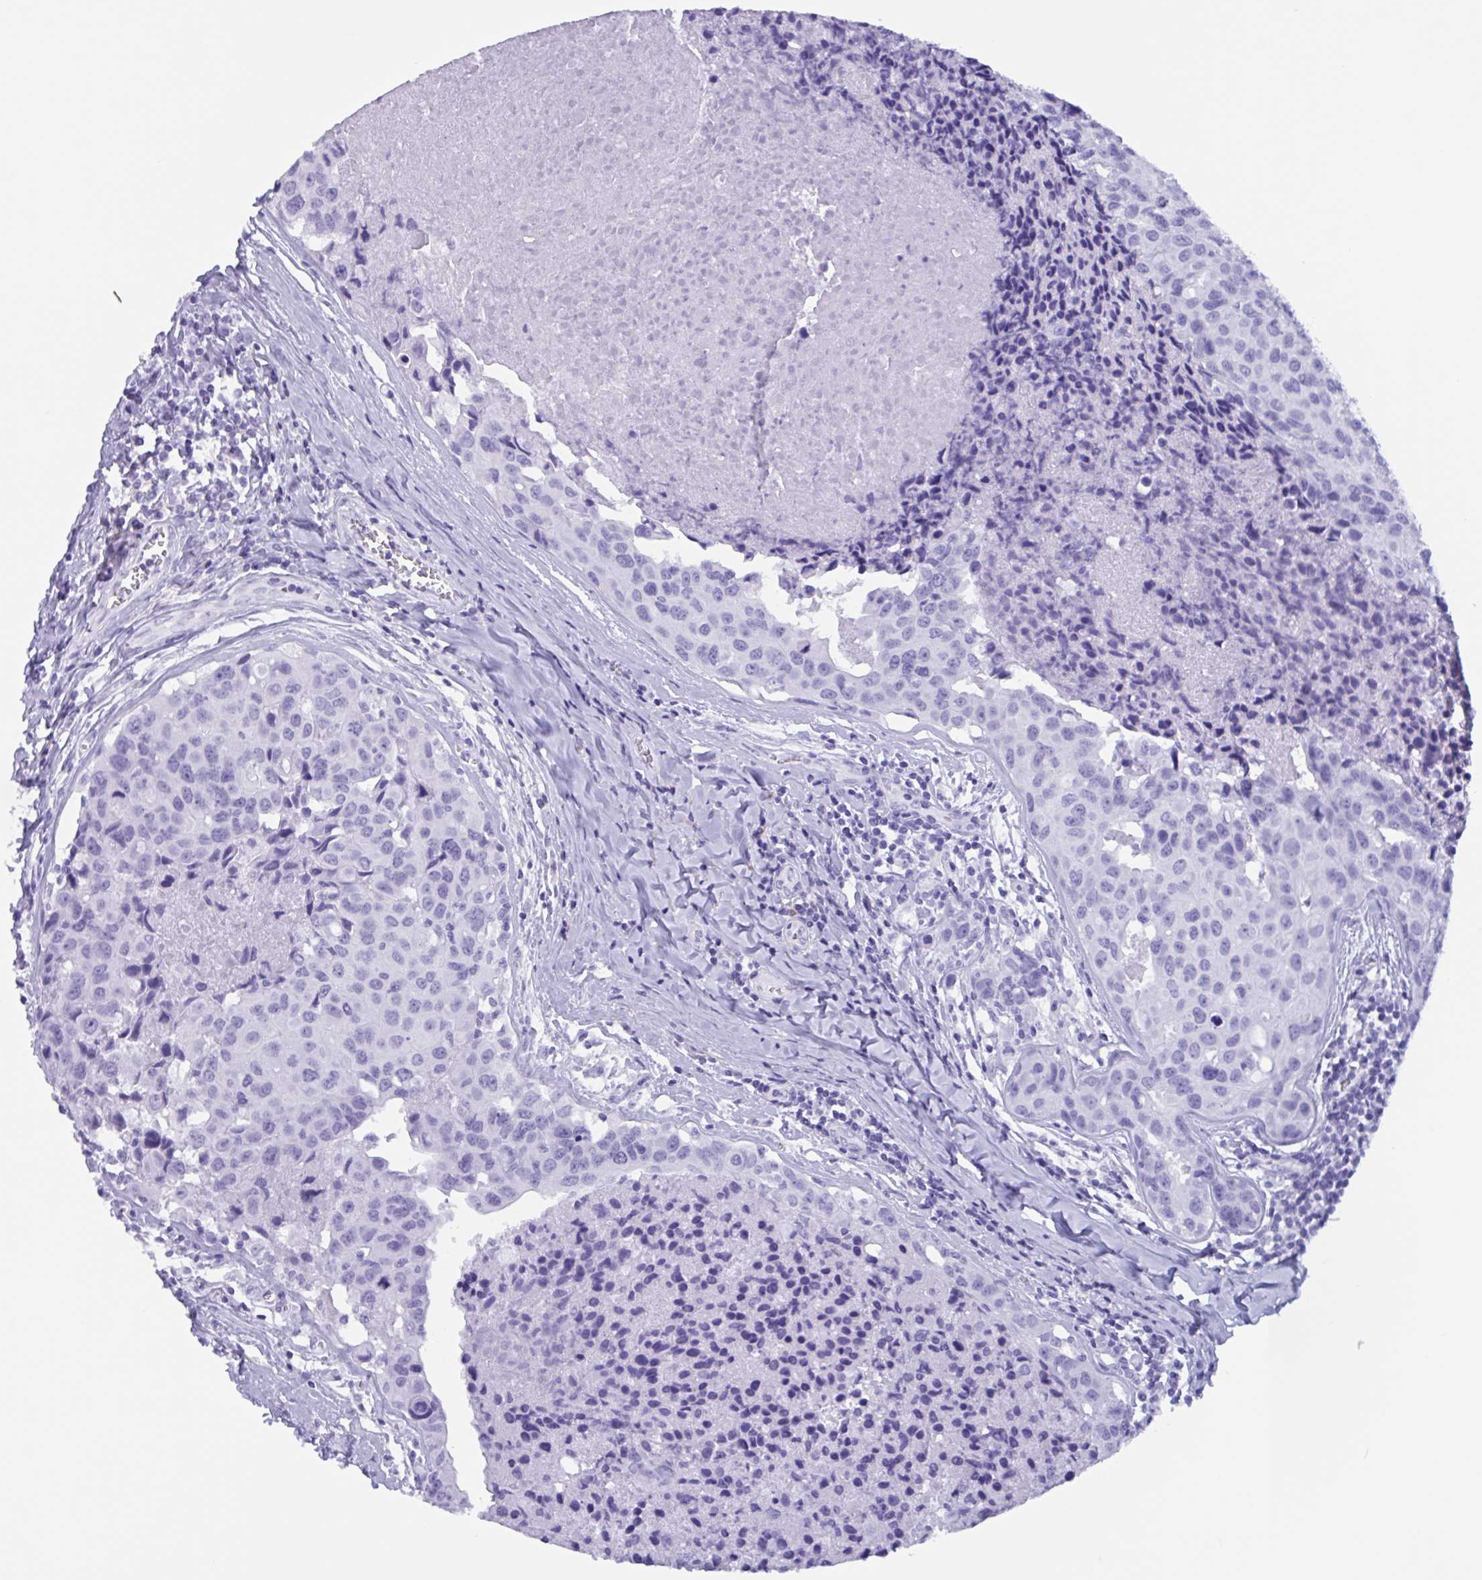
{"staining": {"intensity": "negative", "quantity": "none", "location": "none"}, "tissue": "breast cancer", "cell_type": "Tumor cells", "image_type": "cancer", "snomed": [{"axis": "morphology", "description": "Duct carcinoma"}, {"axis": "topography", "description": "Breast"}], "caption": "Photomicrograph shows no significant protein expression in tumor cells of breast cancer.", "gene": "ZNF850", "patient": {"sex": "female", "age": 24}}